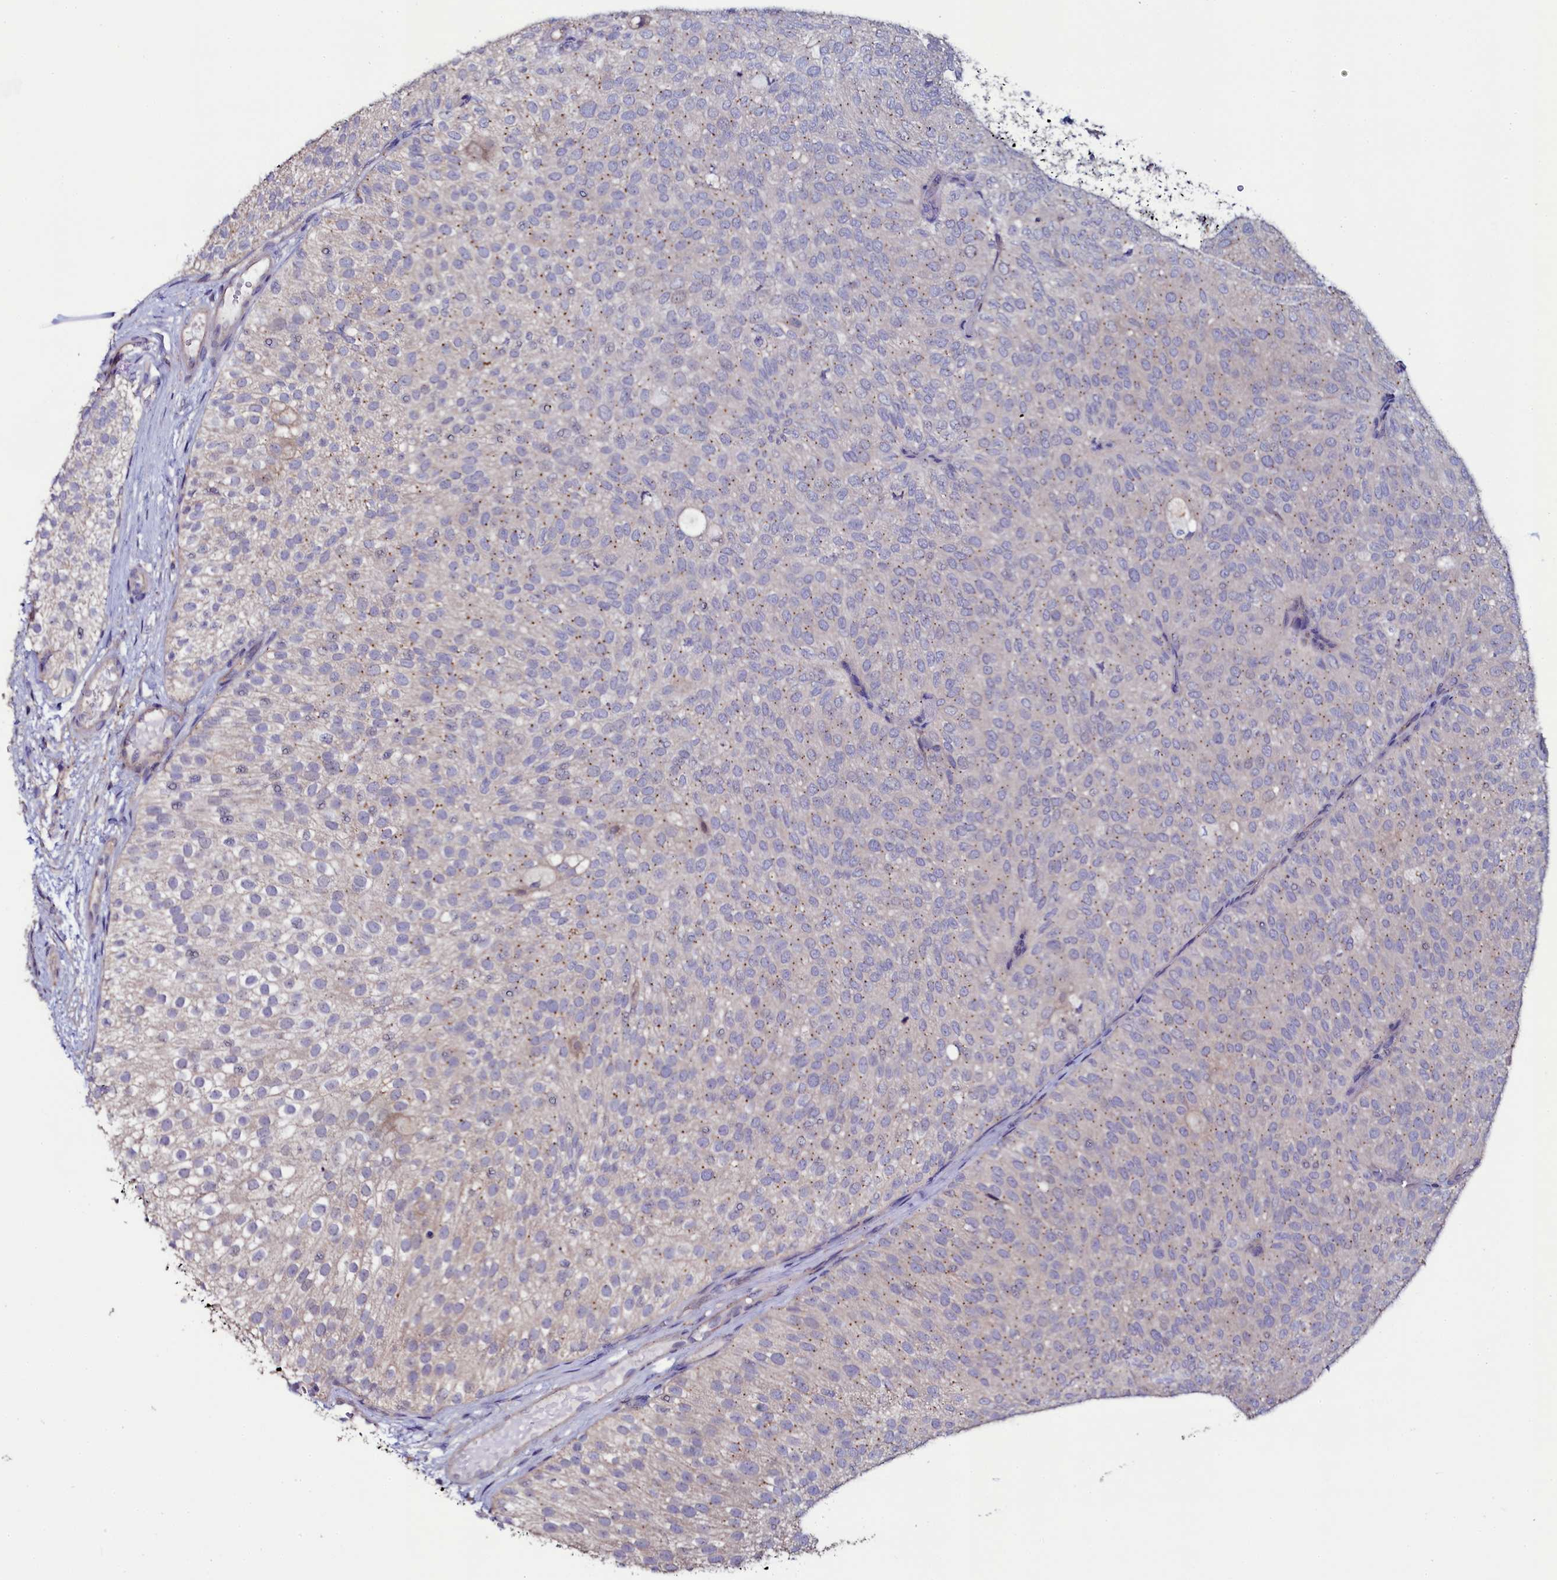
{"staining": {"intensity": "weak", "quantity": "<25%", "location": "cytoplasmic/membranous"}, "tissue": "urothelial cancer", "cell_type": "Tumor cells", "image_type": "cancer", "snomed": [{"axis": "morphology", "description": "Urothelial carcinoma, Low grade"}, {"axis": "topography", "description": "Urinary bladder"}], "caption": "Photomicrograph shows no significant protein staining in tumor cells of urothelial cancer.", "gene": "USPL1", "patient": {"sex": "male", "age": 78}}